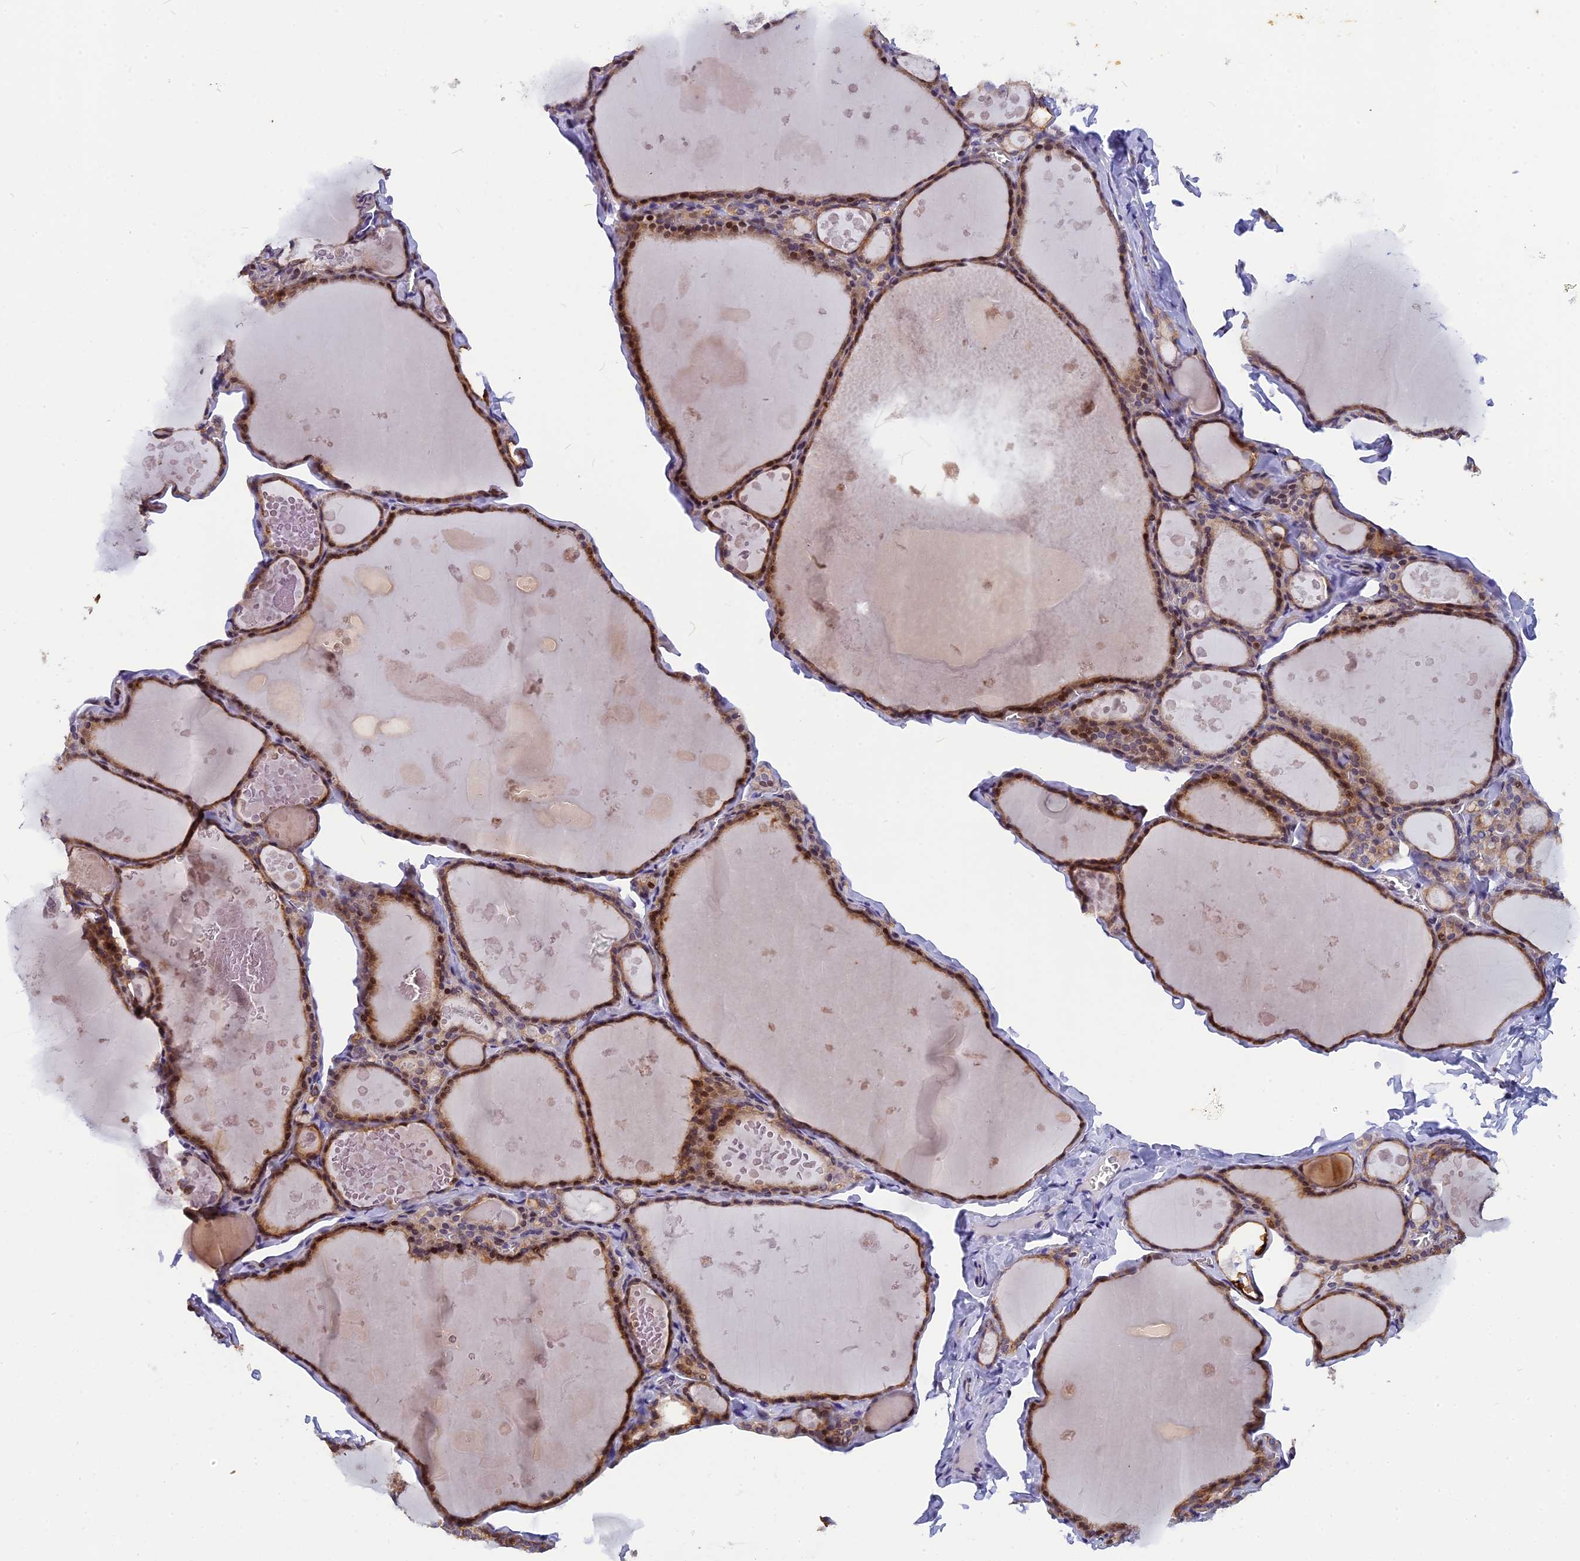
{"staining": {"intensity": "moderate", "quantity": ">75%", "location": "cytoplasmic/membranous"}, "tissue": "thyroid gland", "cell_type": "Glandular cells", "image_type": "normal", "snomed": [{"axis": "morphology", "description": "Normal tissue, NOS"}, {"axis": "topography", "description": "Thyroid gland"}], "caption": "A histopathology image of human thyroid gland stained for a protein reveals moderate cytoplasmic/membranous brown staining in glandular cells.", "gene": "ANKRD34B", "patient": {"sex": "male", "age": 56}}